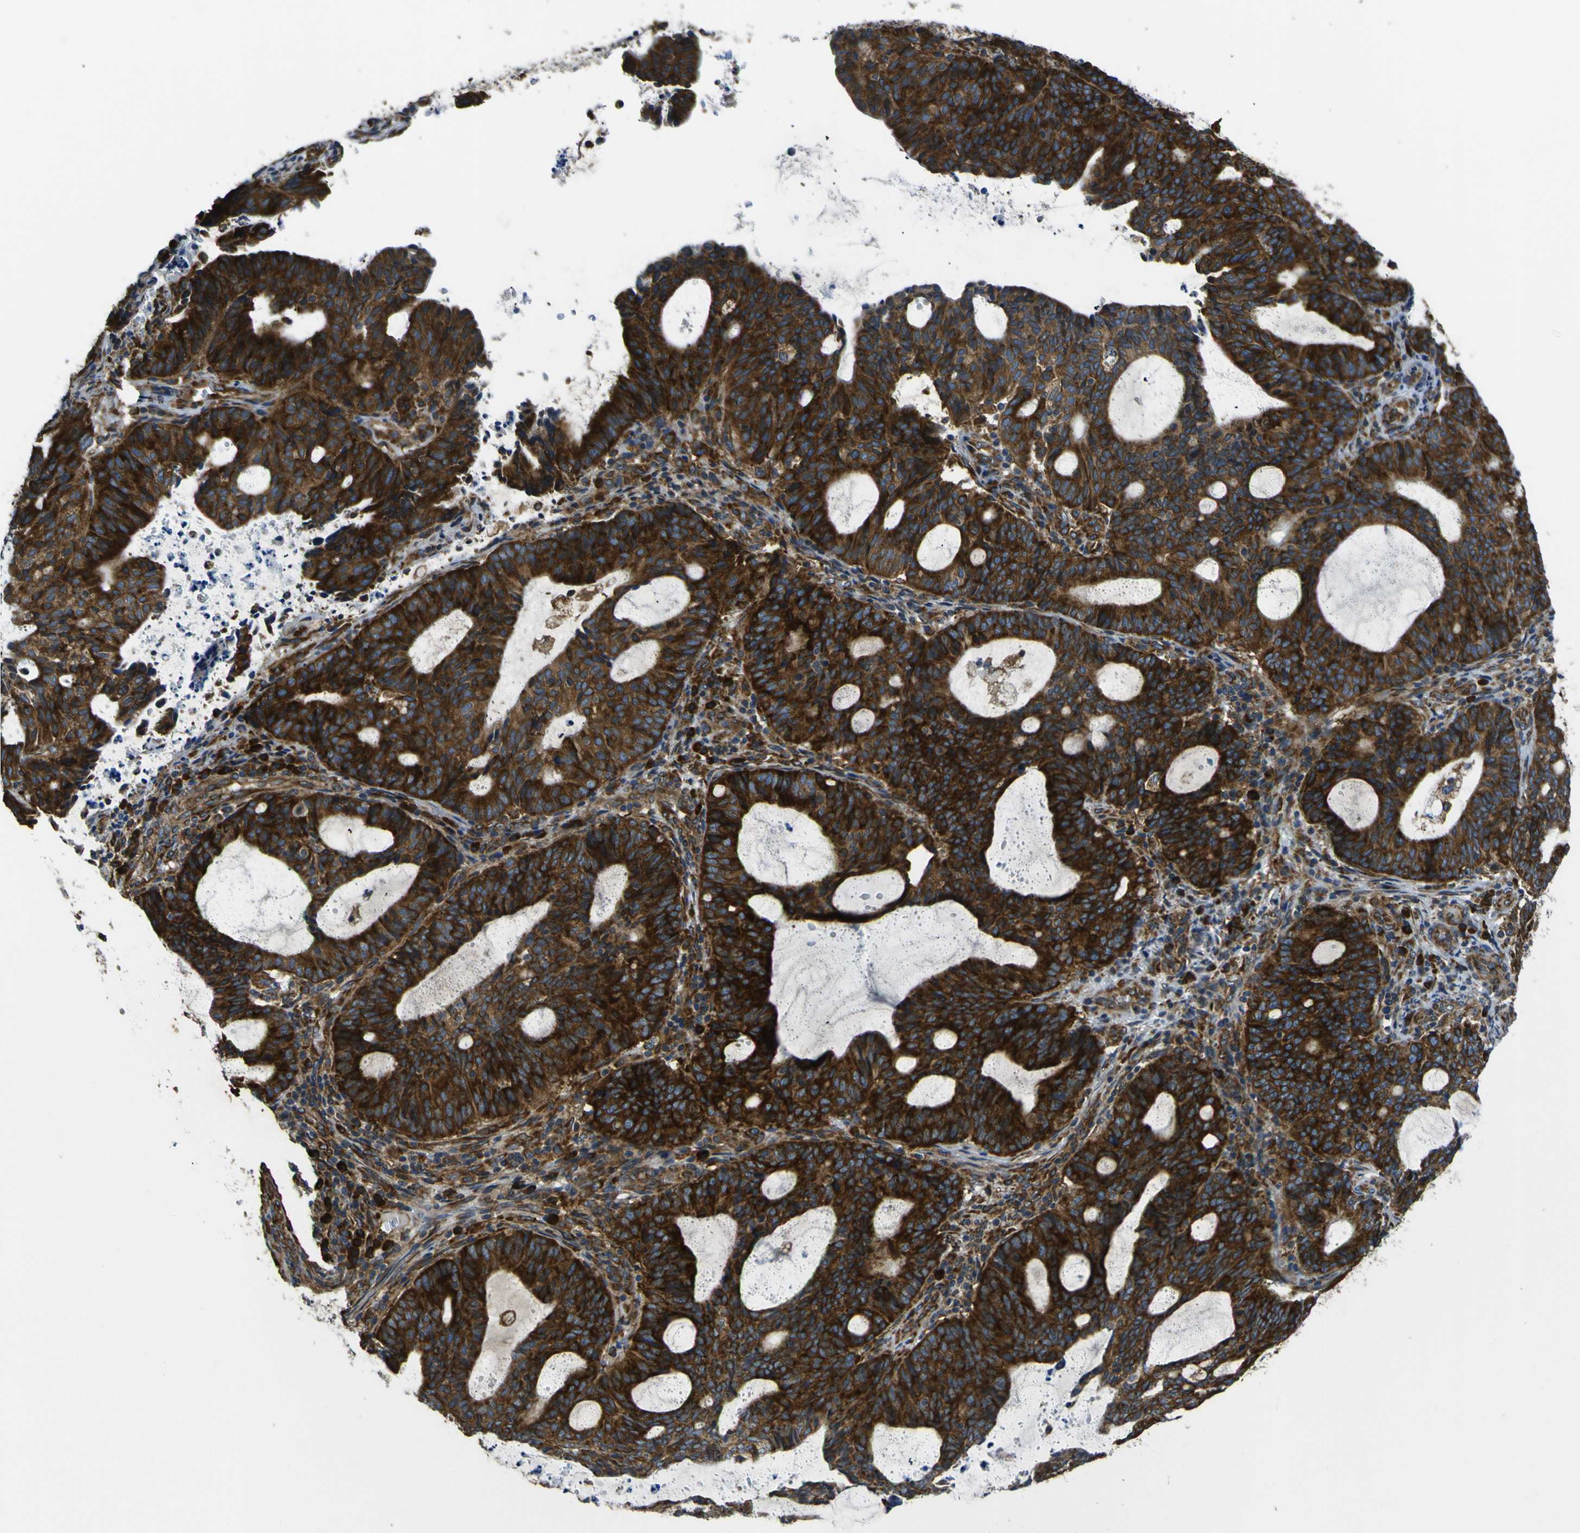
{"staining": {"intensity": "strong", "quantity": ">75%", "location": "cytoplasmic/membranous"}, "tissue": "endometrial cancer", "cell_type": "Tumor cells", "image_type": "cancer", "snomed": [{"axis": "morphology", "description": "Adenocarcinoma, NOS"}, {"axis": "topography", "description": "Uterus"}], "caption": "This image exhibits adenocarcinoma (endometrial) stained with immunohistochemistry to label a protein in brown. The cytoplasmic/membranous of tumor cells show strong positivity for the protein. Nuclei are counter-stained blue.", "gene": "RPSA", "patient": {"sex": "female", "age": 83}}